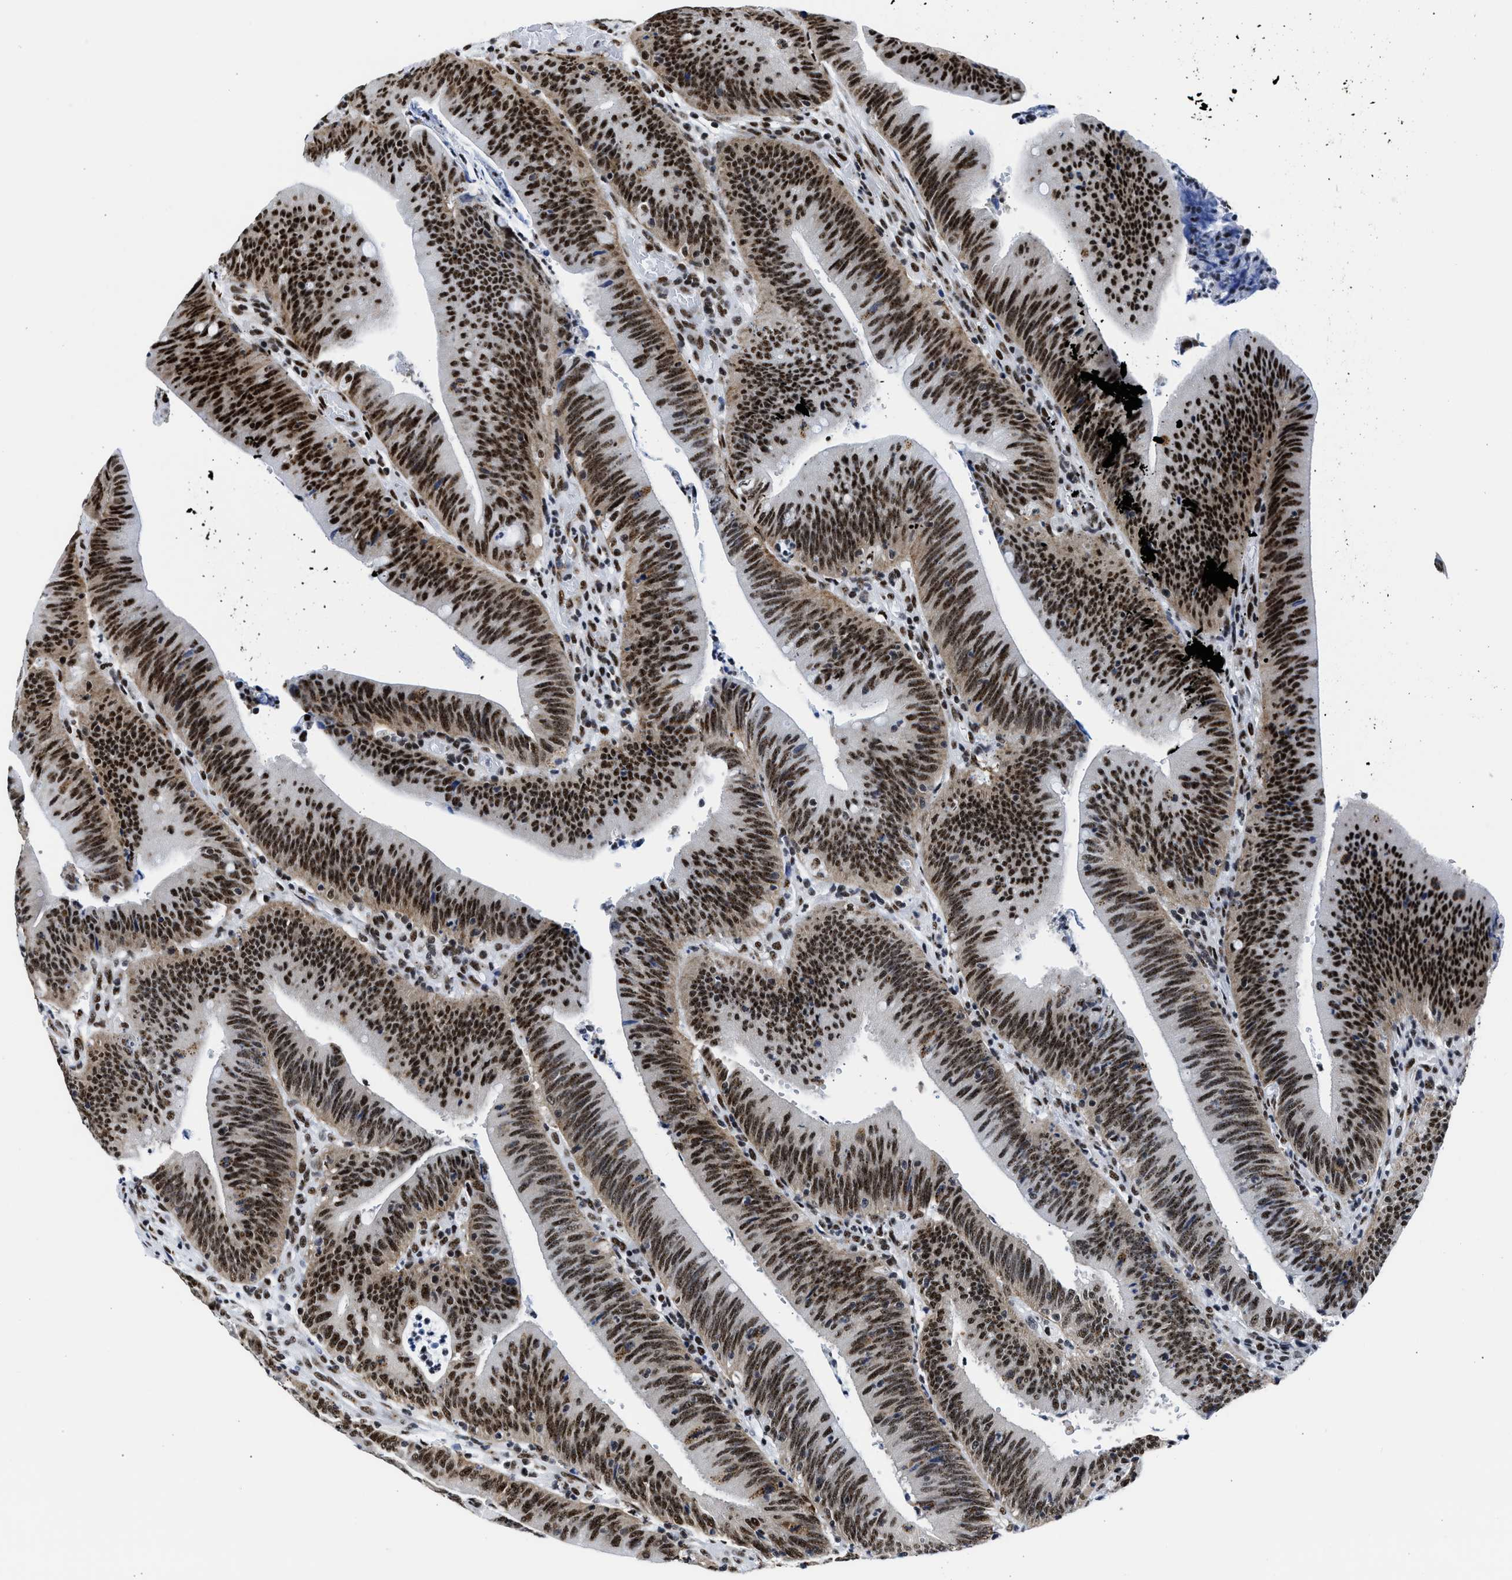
{"staining": {"intensity": "strong", "quantity": ">75%", "location": "nuclear"}, "tissue": "colorectal cancer", "cell_type": "Tumor cells", "image_type": "cancer", "snomed": [{"axis": "morphology", "description": "Normal tissue, NOS"}, {"axis": "morphology", "description": "Adenocarcinoma, NOS"}, {"axis": "topography", "description": "Rectum"}], "caption": "Strong nuclear protein expression is seen in about >75% of tumor cells in colorectal cancer (adenocarcinoma).", "gene": "RBM8A", "patient": {"sex": "female", "age": 66}}